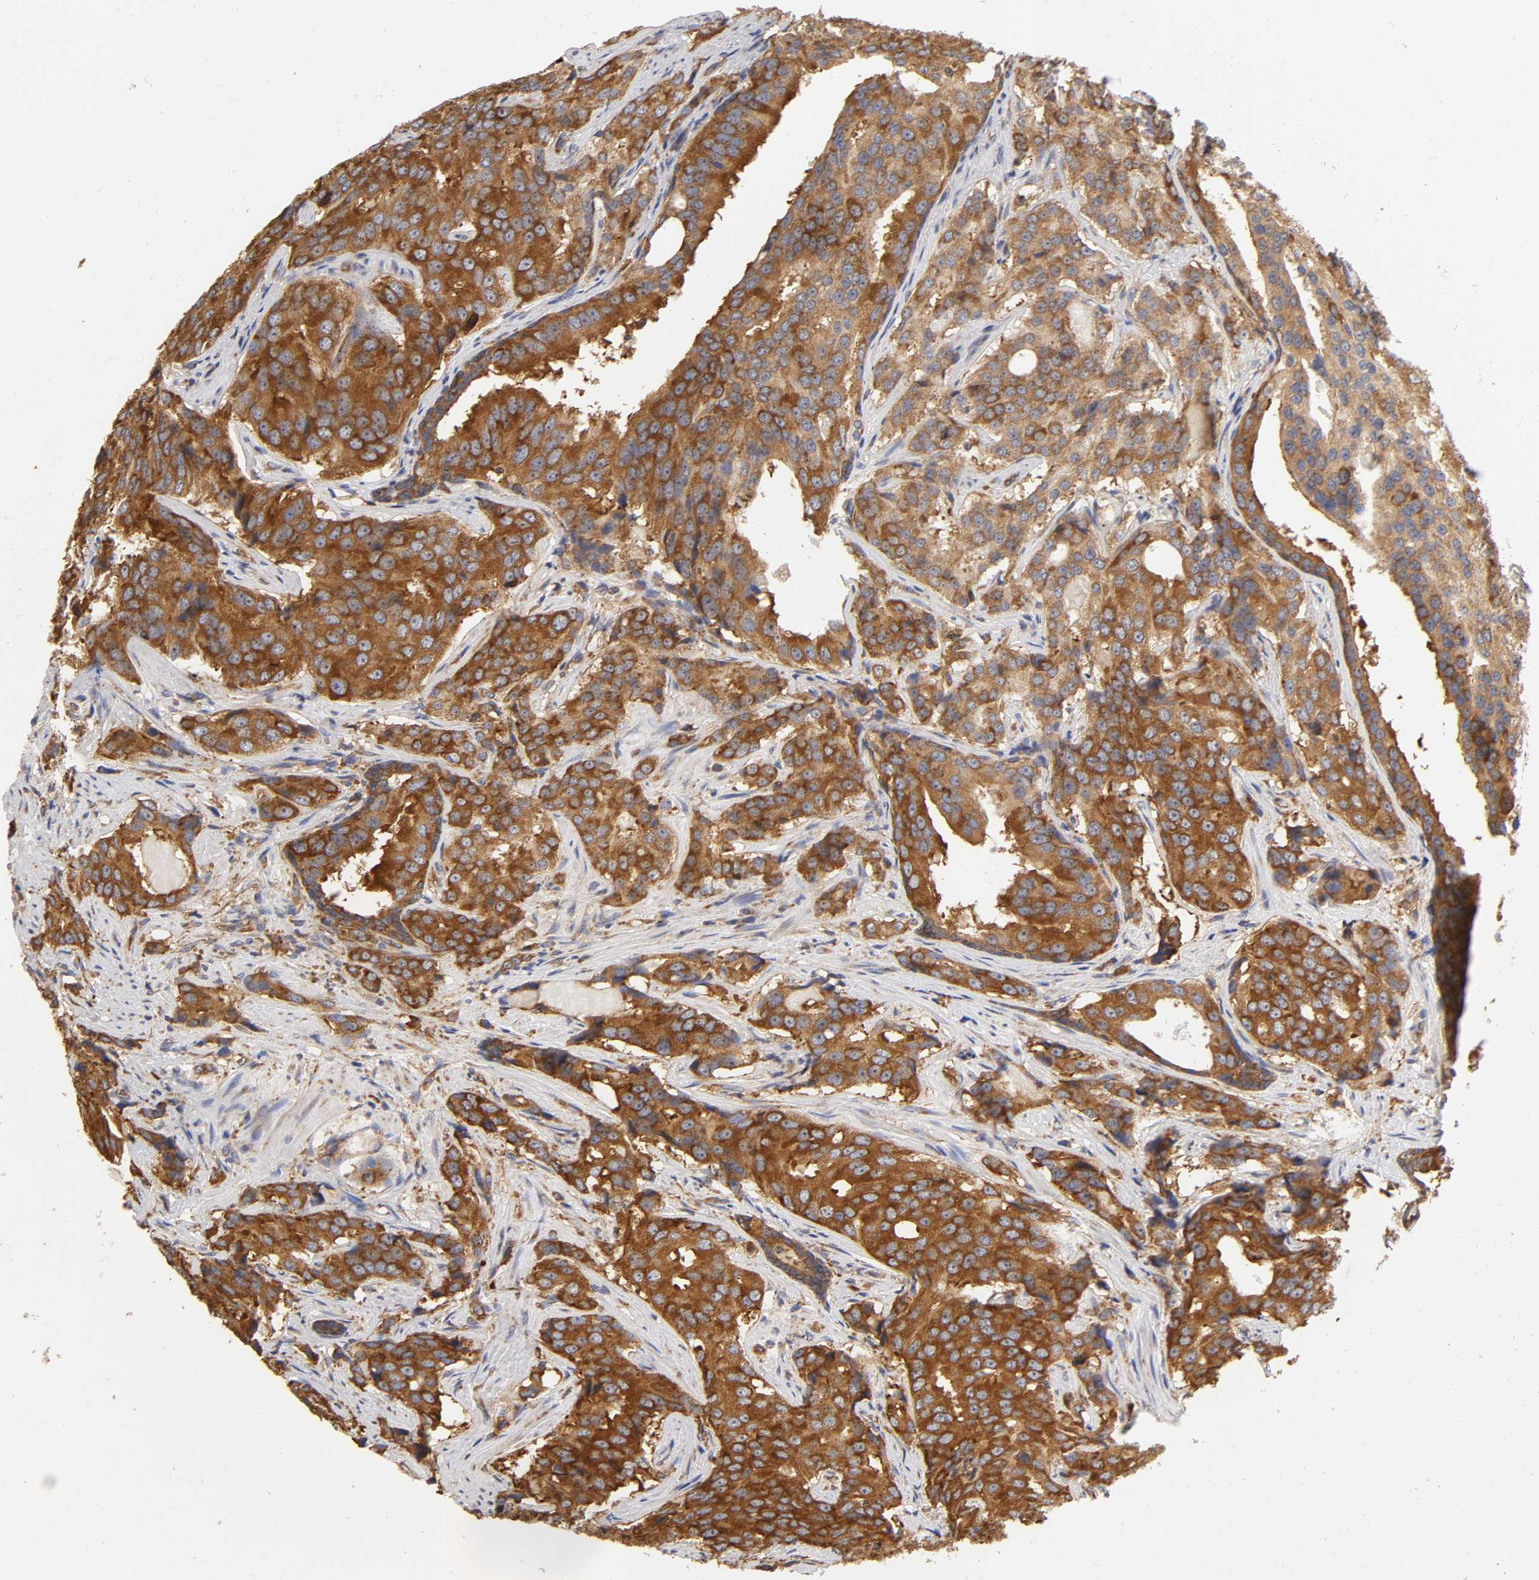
{"staining": {"intensity": "strong", "quantity": ">75%", "location": "cytoplasmic/membranous"}, "tissue": "prostate cancer", "cell_type": "Tumor cells", "image_type": "cancer", "snomed": [{"axis": "morphology", "description": "Adenocarcinoma, High grade"}, {"axis": "topography", "description": "Prostate"}], "caption": "This is an image of immunohistochemistry staining of high-grade adenocarcinoma (prostate), which shows strong staining in the cytoplasmic/membranous of tumor cells.", "gene": "RPL14", "patient": {"sex": "male", "age": 58}}